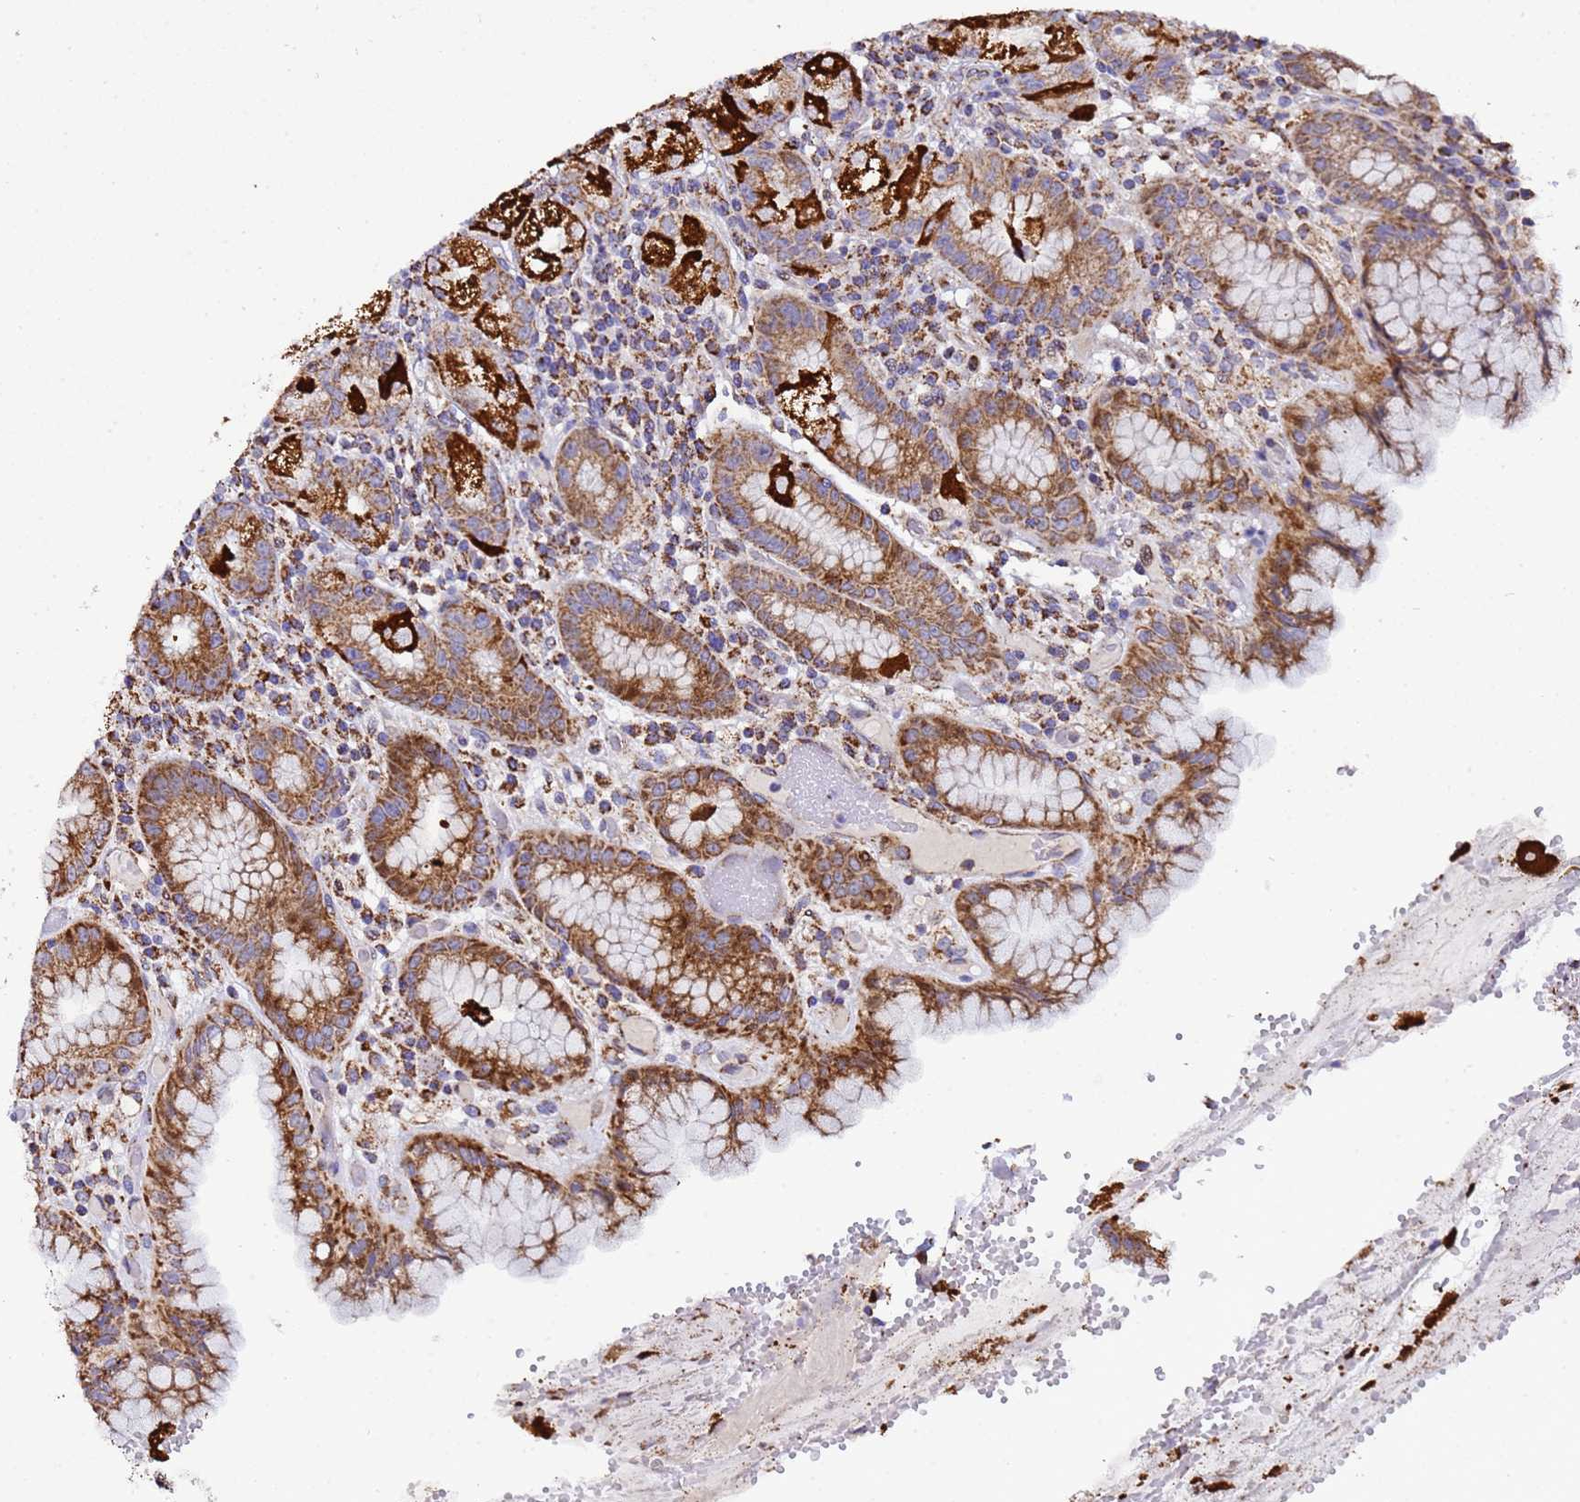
{"staining": {"intensity": "strong", "quantity": ">75%", "location": "cytoplasmic/membranous"}, "tissue": "stomach", "cell_type": "Glandular cells", "image_type": "normal", "snomed": [{"axis": "morphology", "description": "Normal tissue, NOS"}, {"axis": "topography", "description": "Stomach, upper"}], "caption": "About >75% of glandular cells in unremarkable stomach show strong cytoplasmic/membranous protein expression as visualized by brown immunohistochemical staining.", "gene": "MRPS12", "patient": {"sex": "male", "age": 52}}